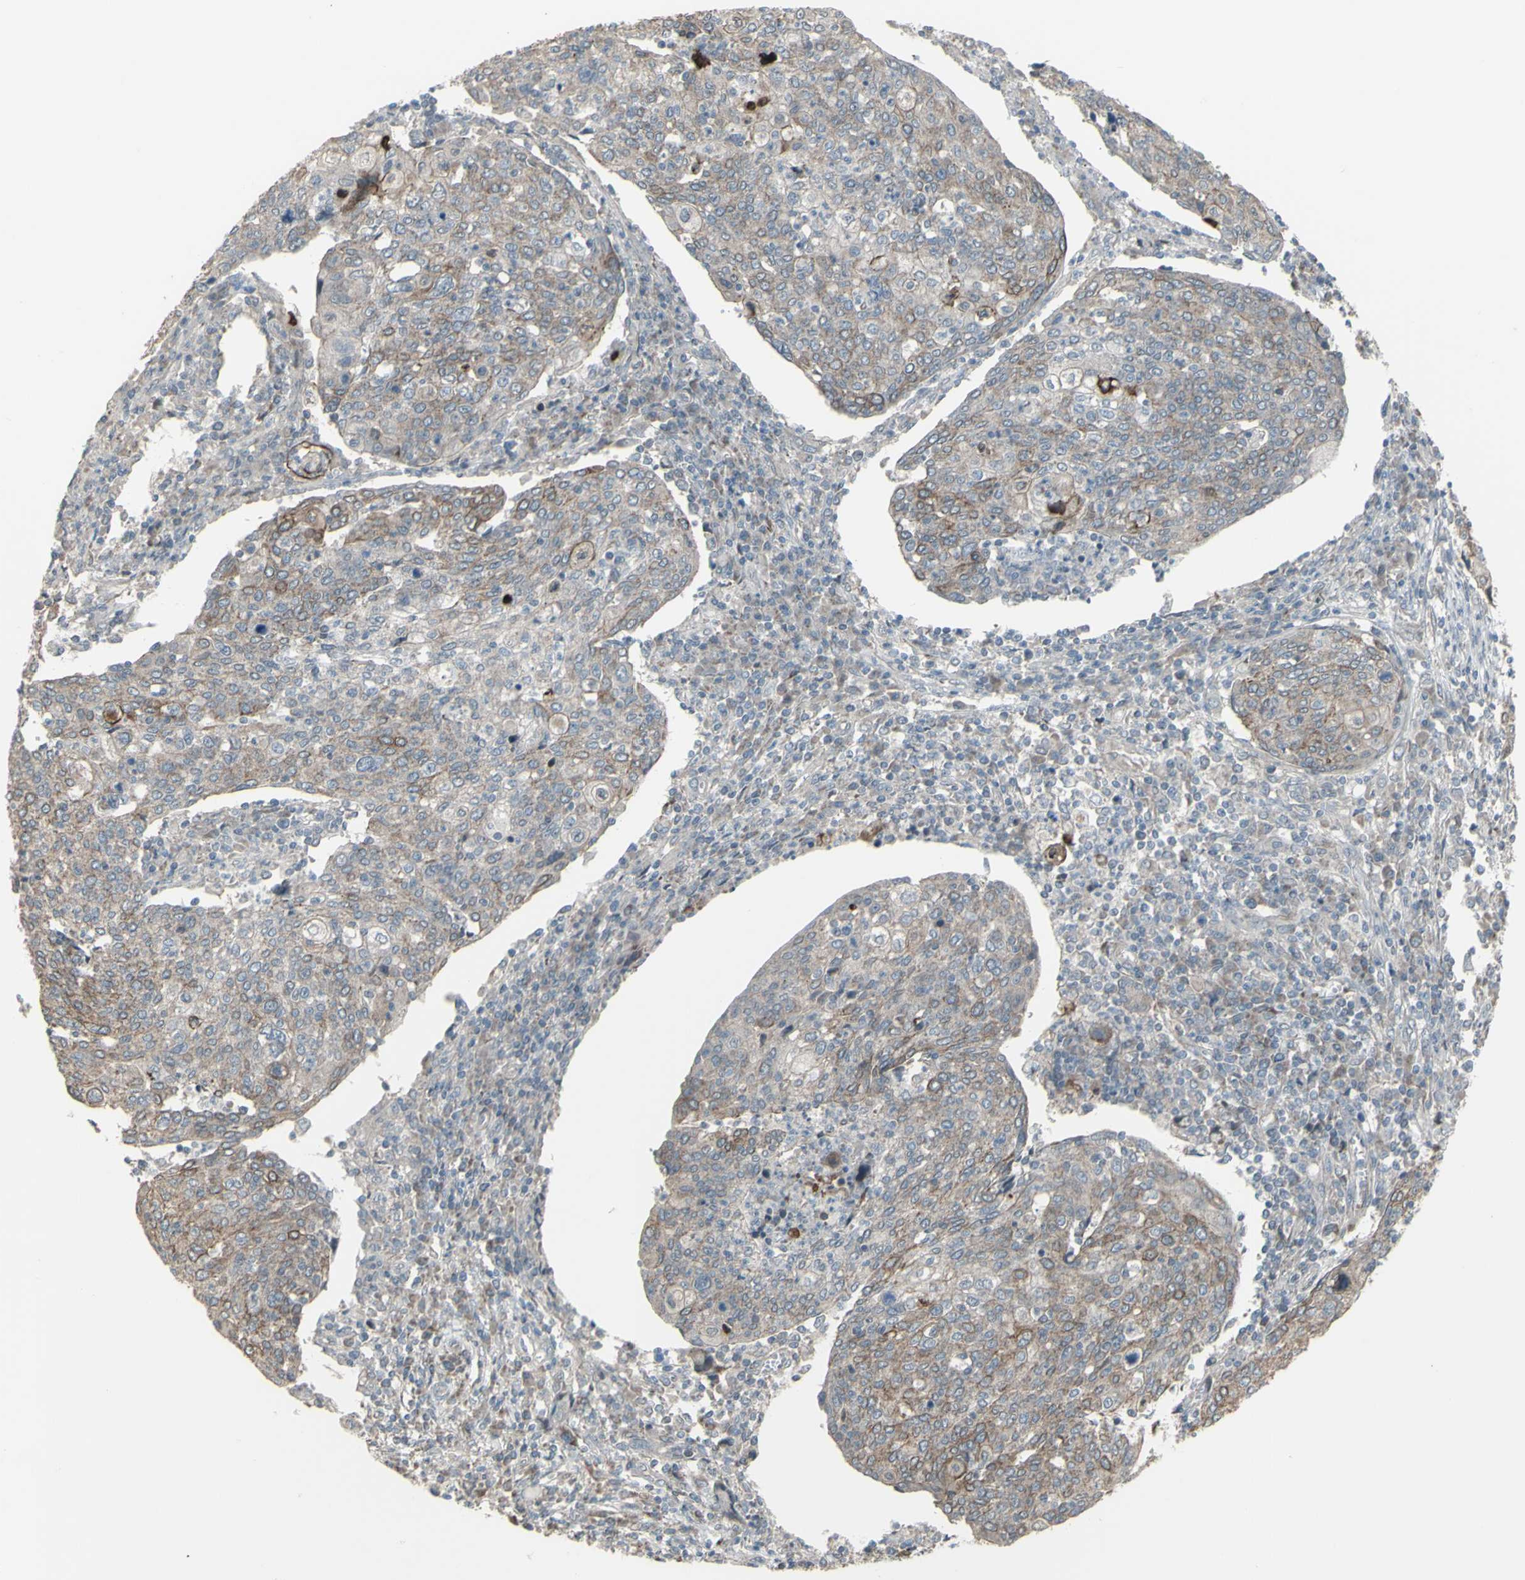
{"staining": {"intensity": "weak", "quantity": ">75%", "location": "cytoplasmic/membranous"}, "tissue": "cervical cancer", "cell_type": "Tumor cells", "image_type": "cancer", "snomed": [{"axis": "morphology", "description": "Squamous cell carcinoma, NOS"}, {"axis": "topography", "description": "Cervix"}], "caption": "Immunohistochemical staining of human cervical squamous cell carcinoma displays low levels of weak cytoplasmic/membranous protein positivity in approximately >75% of tumor cells.", "gene": "GRAMD1B", "patient": {"sex": "female", "age": 40}}